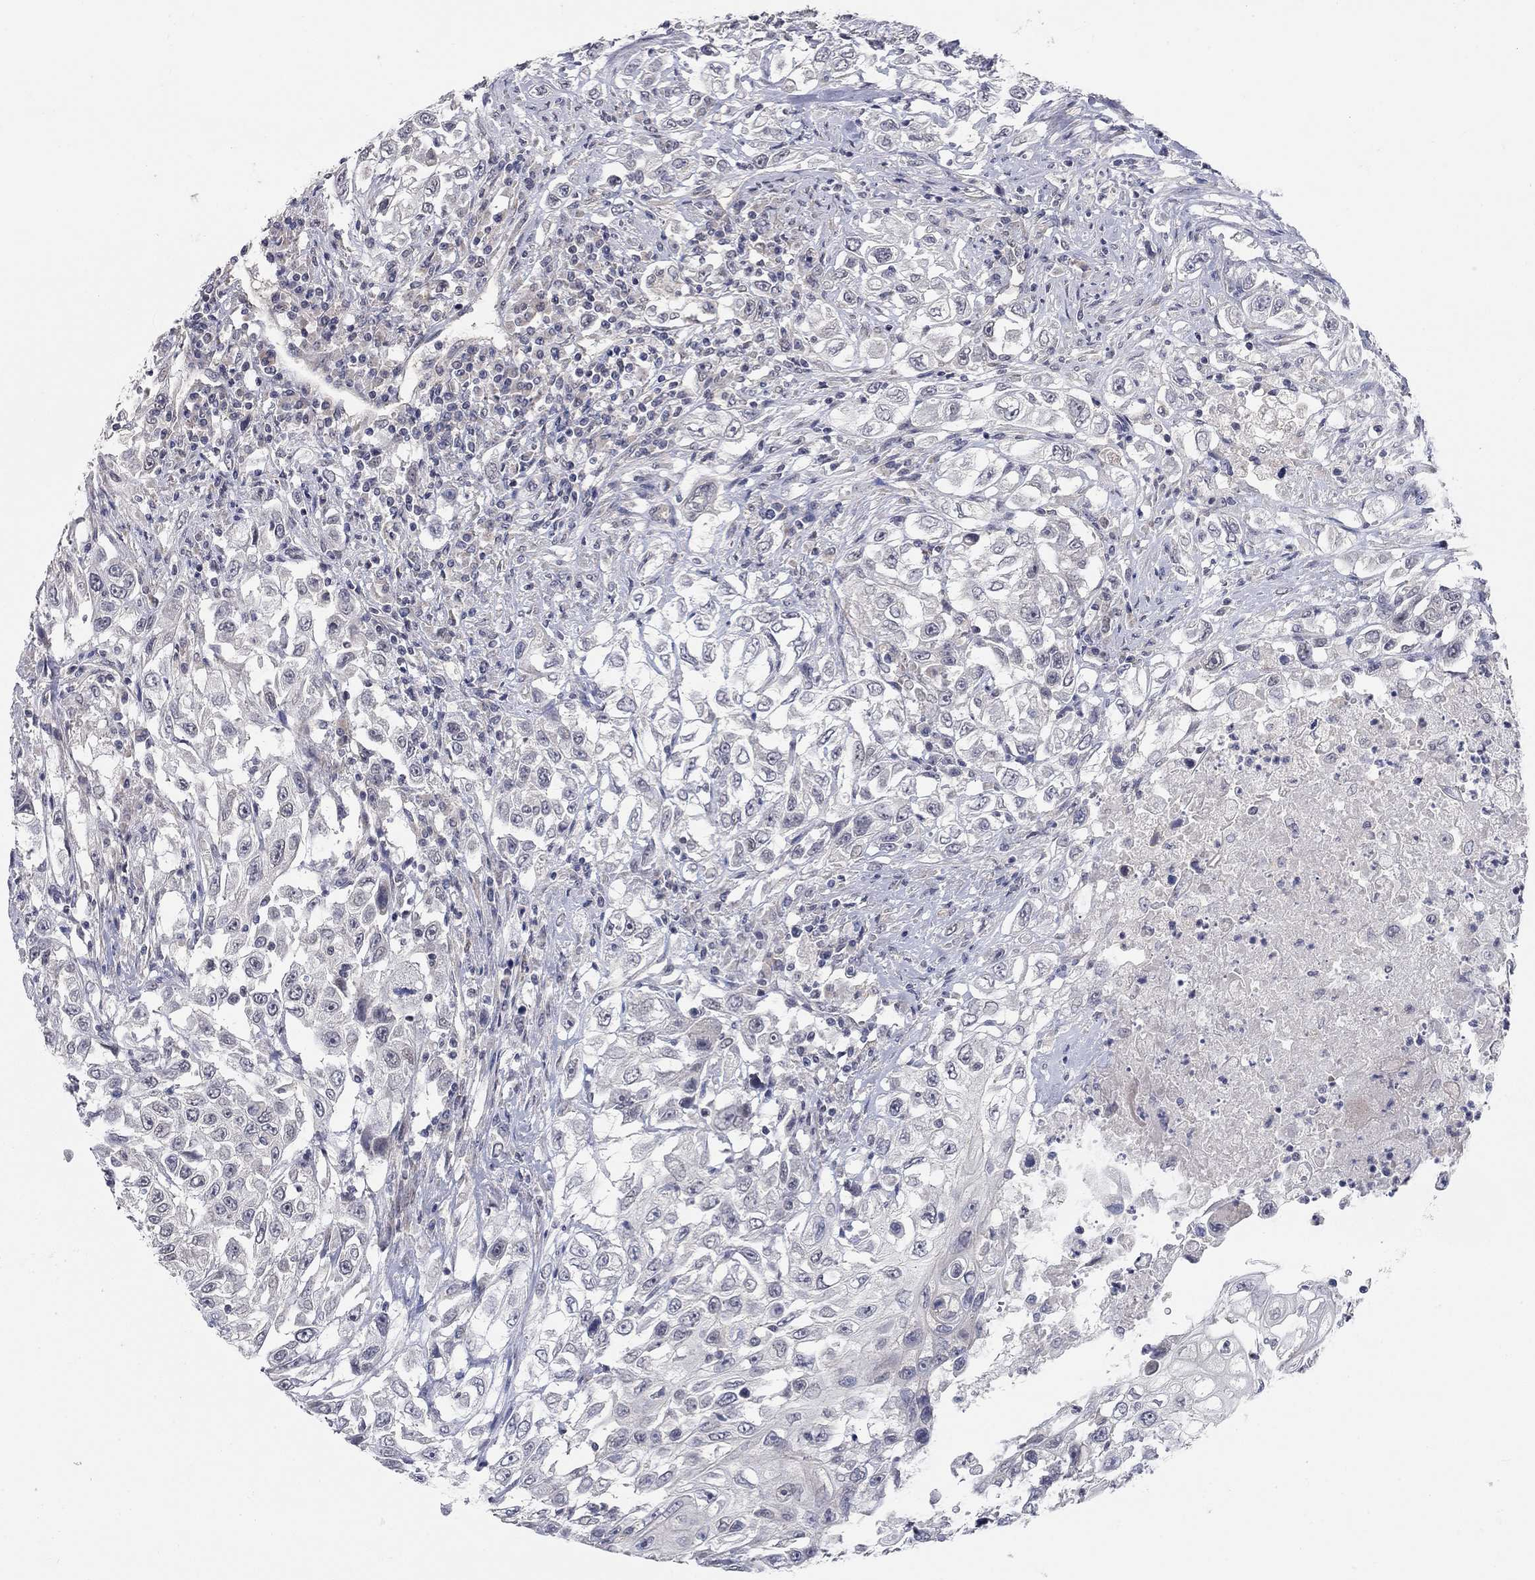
{"staining": {"intensity": "negative", "quantity": "none", "location": "none"}, "tissue": "urothelial cancer", "cell_type": "Tumor cells", "image_type": "cancer", "snomed": [{"axis": "morphology", "description": "Urothelial carcinoma, High grade"}, {"axis": "topography", "description": "Urinary bladder"}], "caption": "An immunohistochemistry (IHC) photomicrograph of urothelial cancer is shown. There is no staining in tumor cells of urothelial cancer. Nuclei are stained in blue.", "gene": "WASF3", "patient": {"sex": "female", "age": 56}}